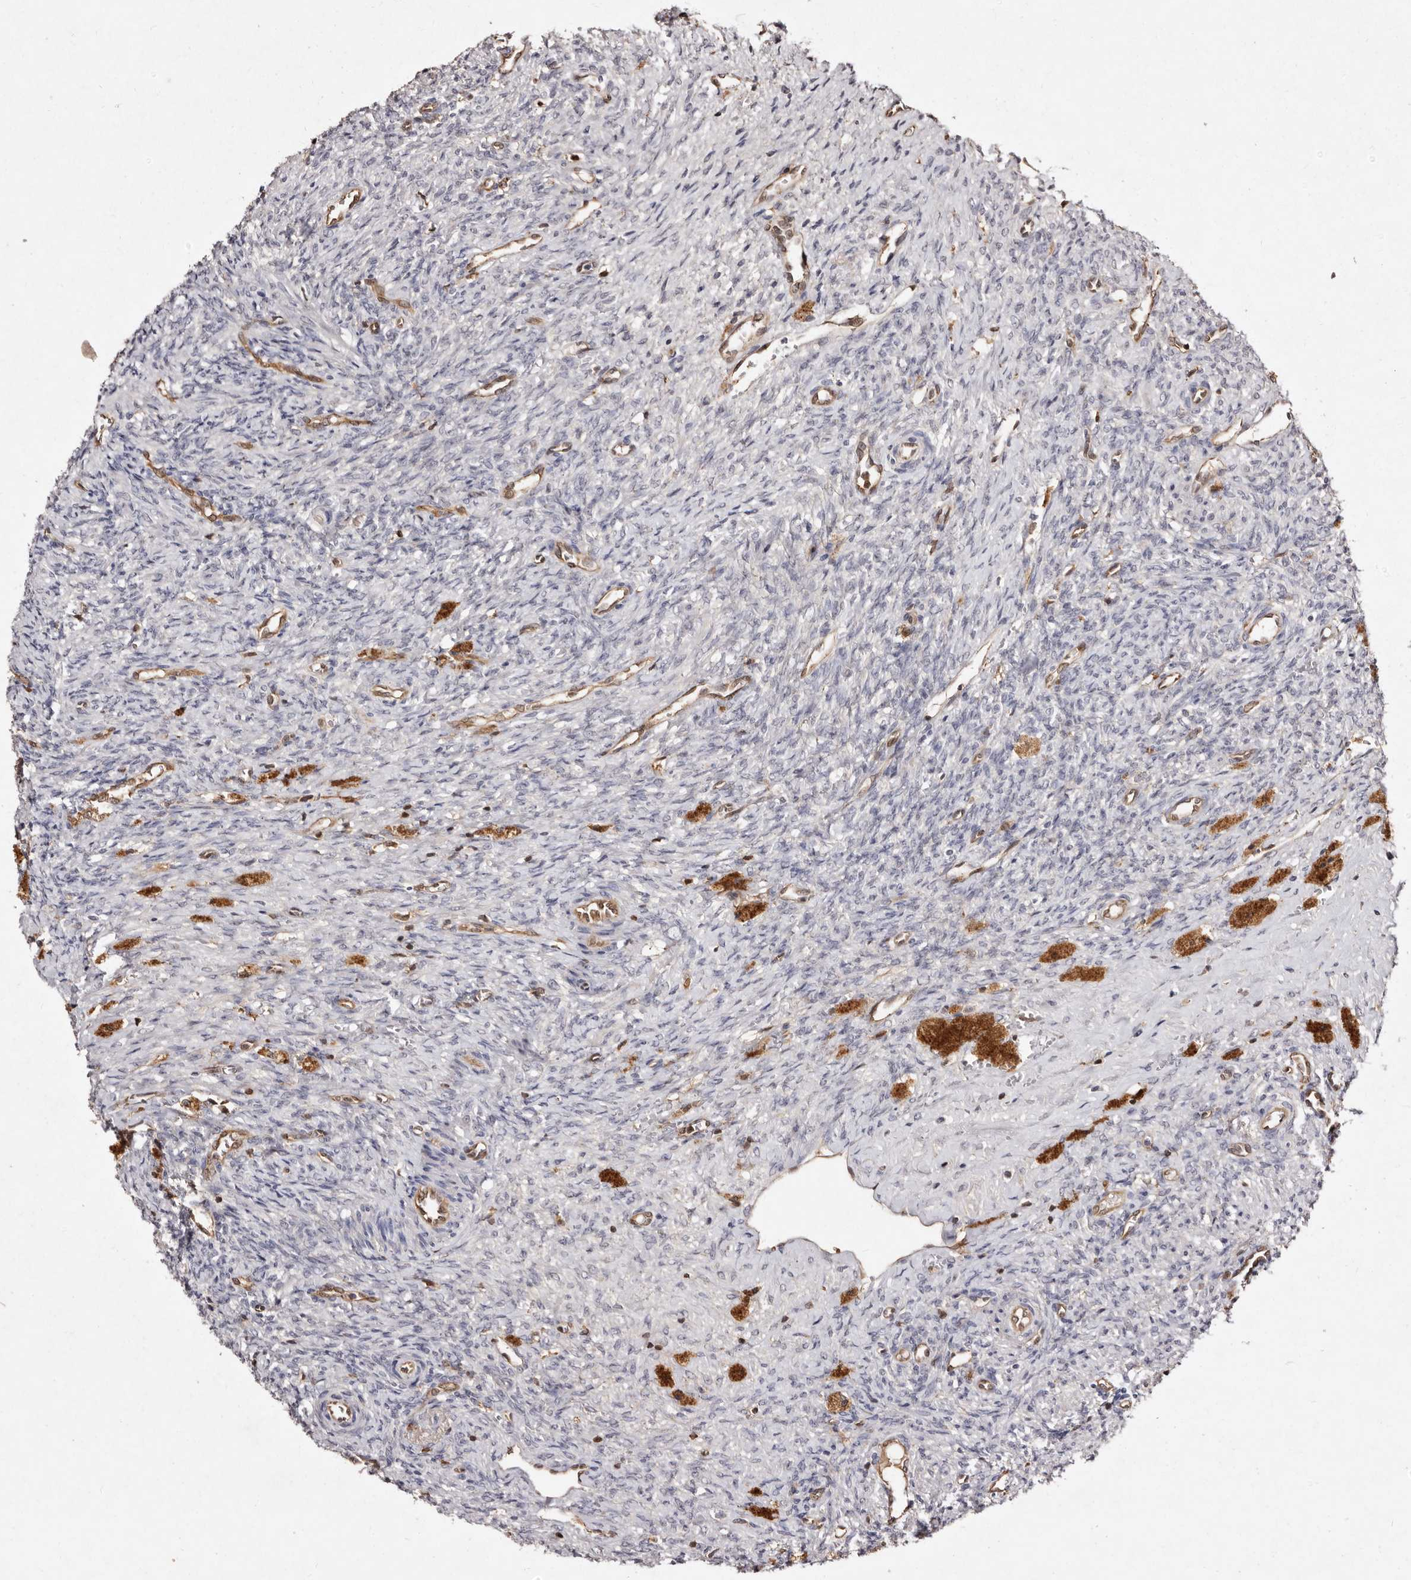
{"staining": {"intensity": "negative", "quantity": "none", "location": "none"}, "tissue": "ovary", "cell_type": "Ovarian stroma cells", "image_type": "normal", "snomed": [{"axis": "morphology", "description": "Normal tissue, NOS"}, {"axis": "topography", "description": "Ovary"}], "caption": "Ovarian stroma cells show no significant staining in unremarkable ovary. Nuclei are stained in blue.", "gene": "GIMAP4", "patient": {"sex": "female", "age": 41}}